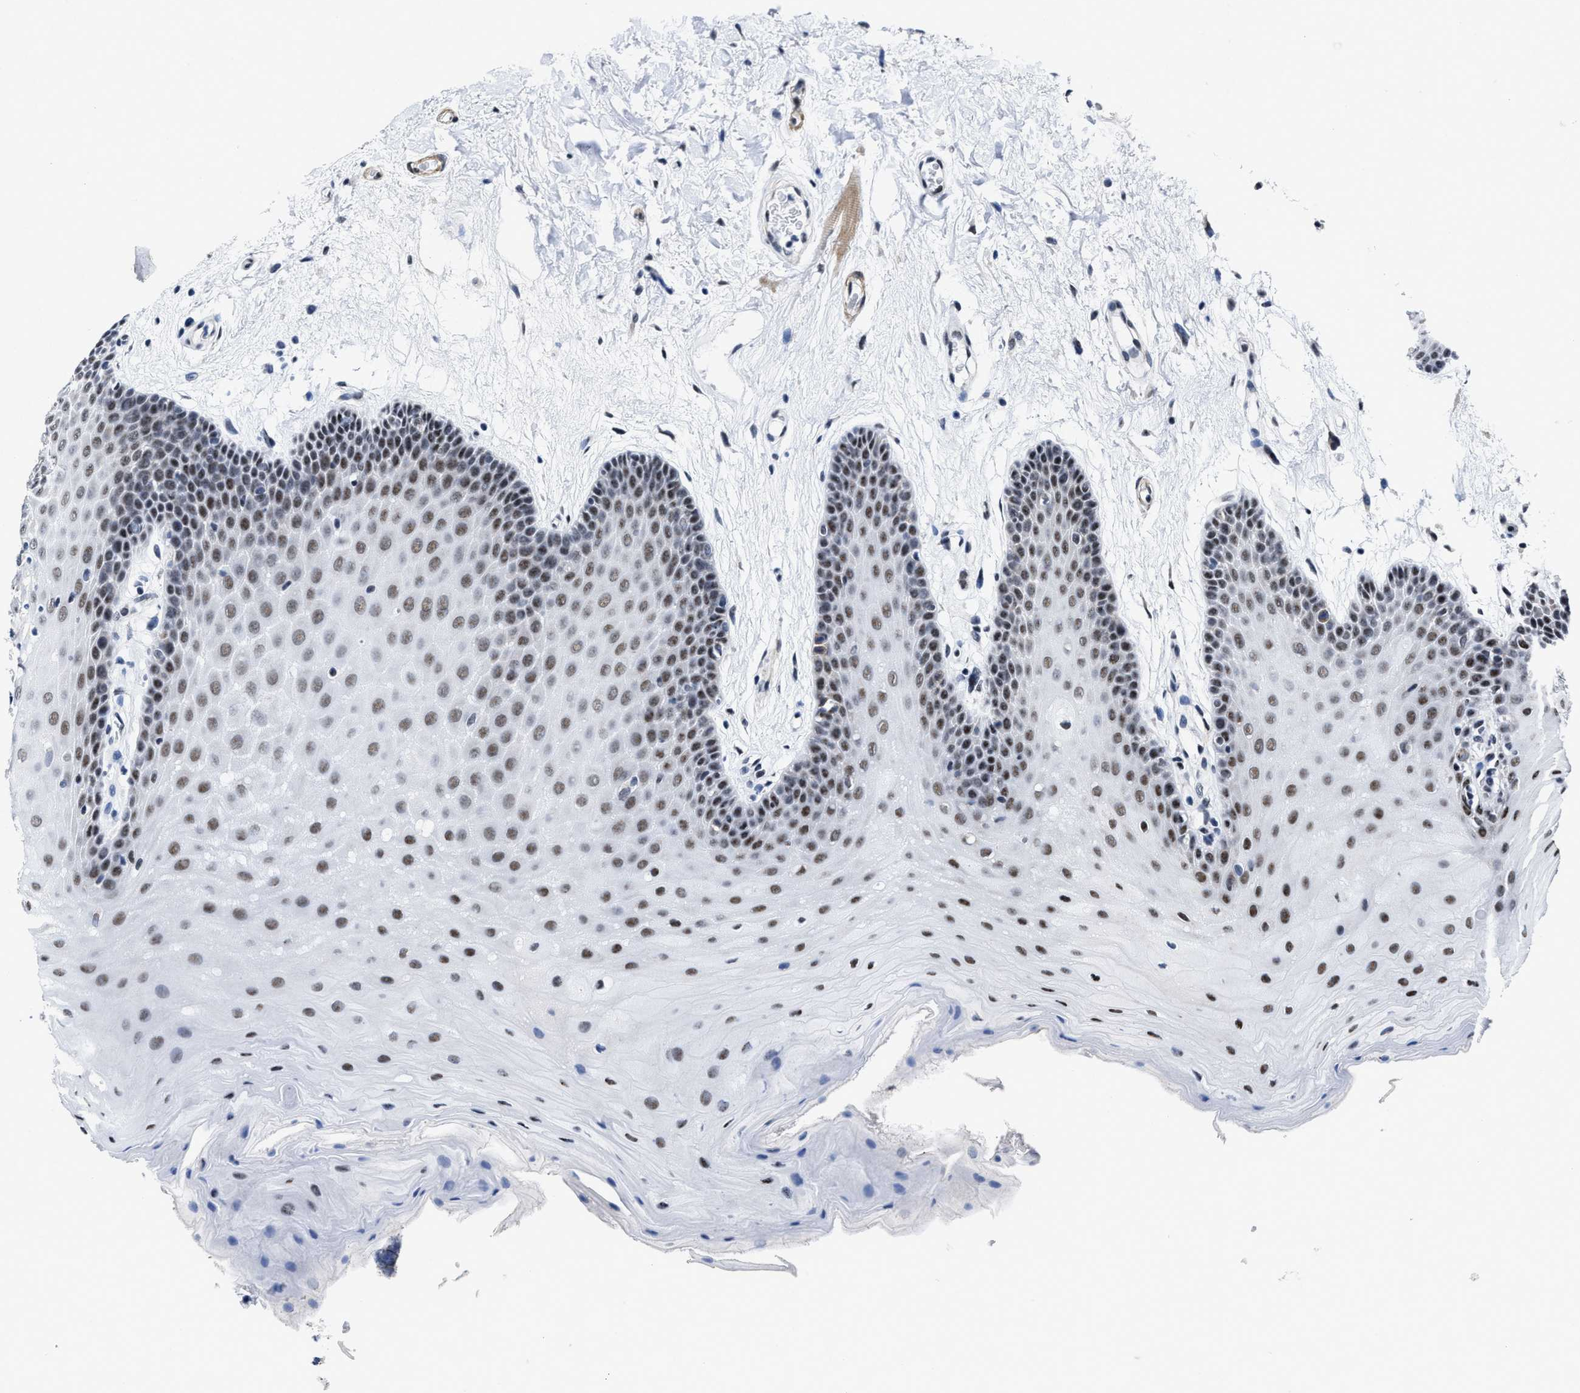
{"staining": {"intensity": "moderate", "quantity": "25%-75%", "location": "nuclear"}, "tissue": "oral mucosa", "cell_type": "Squamous epithelial cells", "image_type": "normal", "snomed": [{"axis": "morphology", "description": "Normal tissue, NOS"}, {"axis": "morphology", "description": "Squamous cell carcinoma, NOS"}, {"axis": "topography", "description": "Oral tissue"}, {"axis": "topography", "description": "Head-Neck"}], "caption": "DAB (3,3'-diaminobenzidine) immunohistochemical staining of normal human oral mucosa displays moderate nuclear protein staining in approximately 25%-75% of squamous epithelial cells. (Stains: DAB in brown, nuclei in blue, Microscopy: brightfield microscopy at high magnification).", "gene": "ID3", "patient": {"sex": "male", "age": 71}}